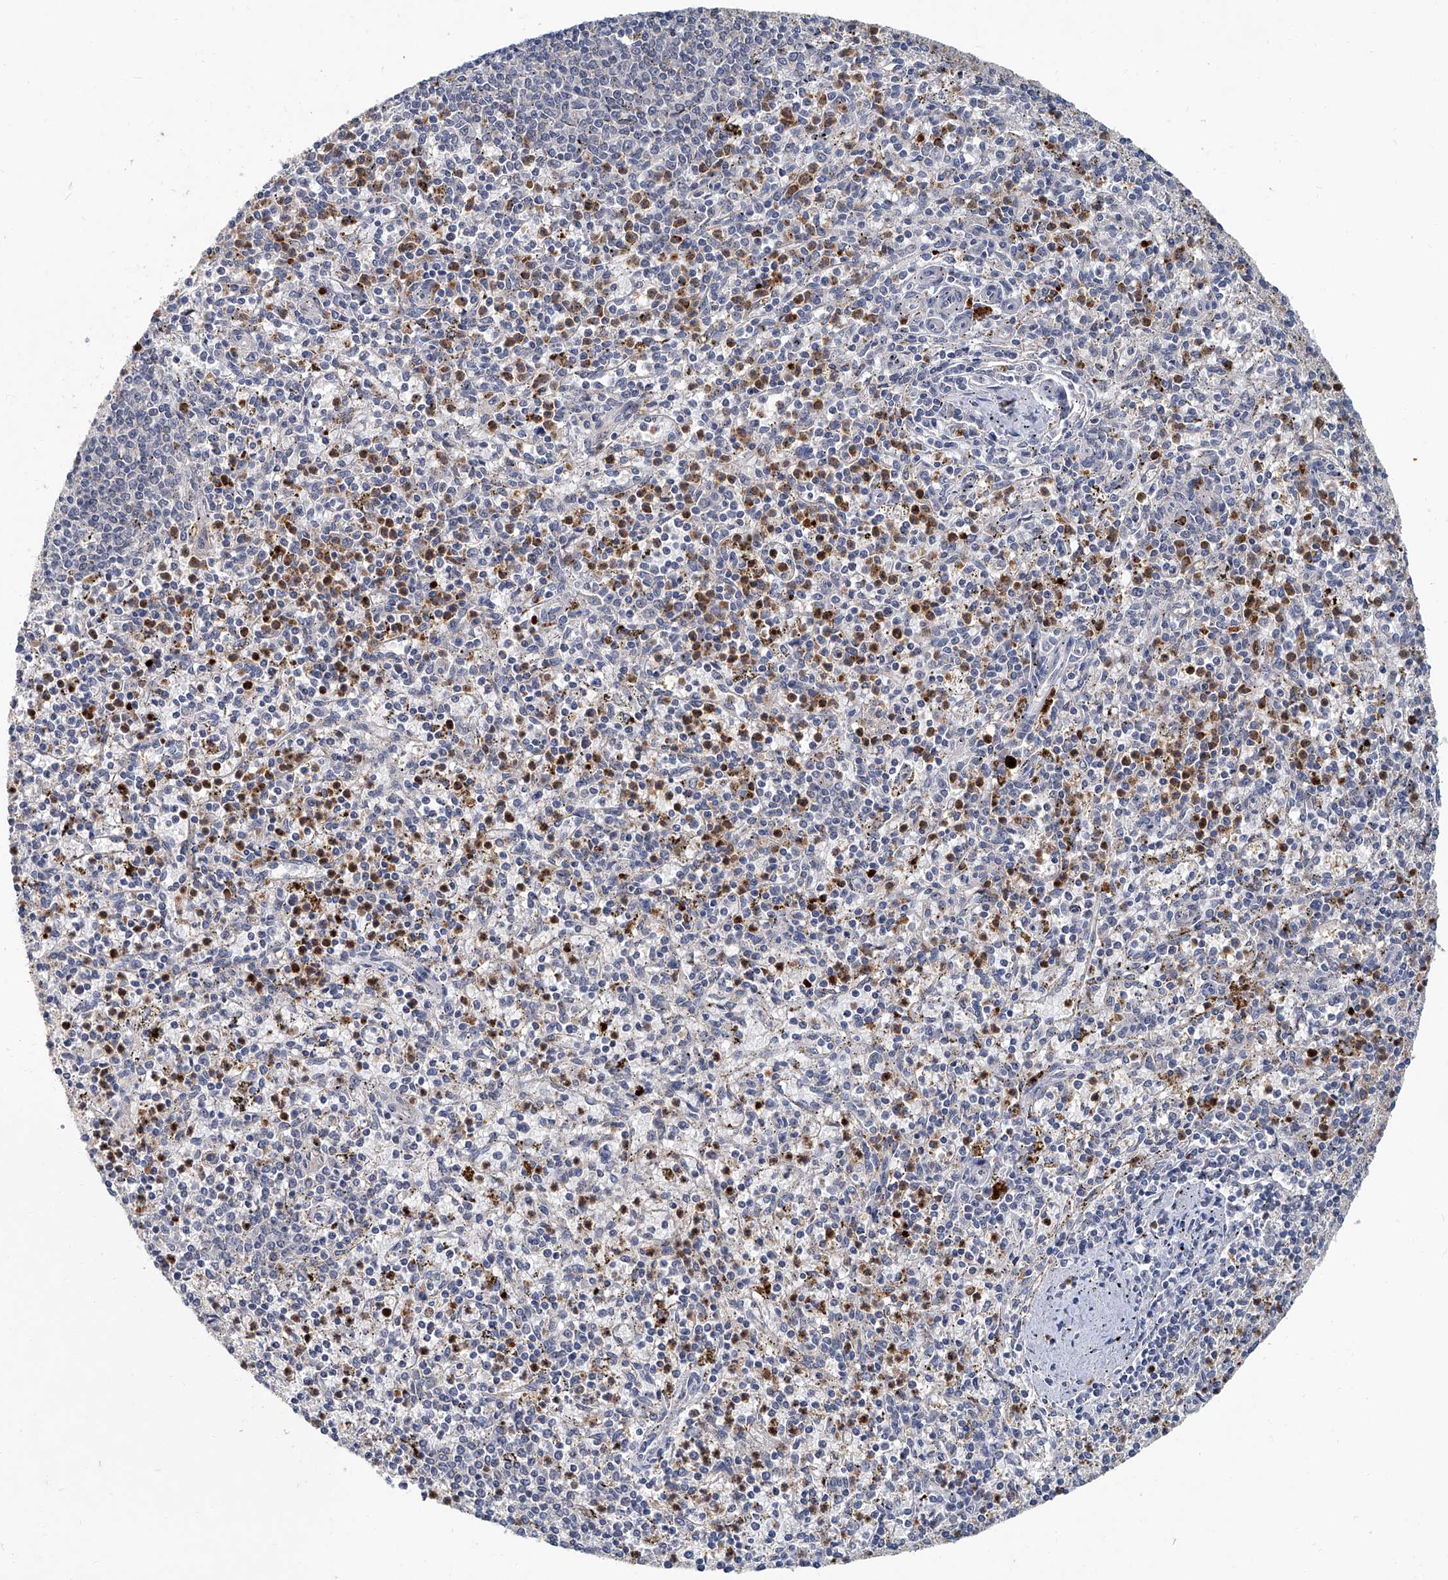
{"staining": {"intensity": "moderate", "quantity": "25%-75%", "location": "cytoplasmic/membranous"}, "tissue": "spleen", "cell_type": "Cells in red pulp", "image_type": "normal", "snomed": [{"axis": "morphology", "description": "Normal tissue, NOS"}, {"axis": "topography", "description": "Spleen"}], "caption": "Human spleen stained for a protein (brown) shows moderate cytoplasmic/membranous positive positivity in about 25%-75% of cells in red pulp.", "gene": "AKNAD1", "patient": {"sex": "male", "age": 72}}